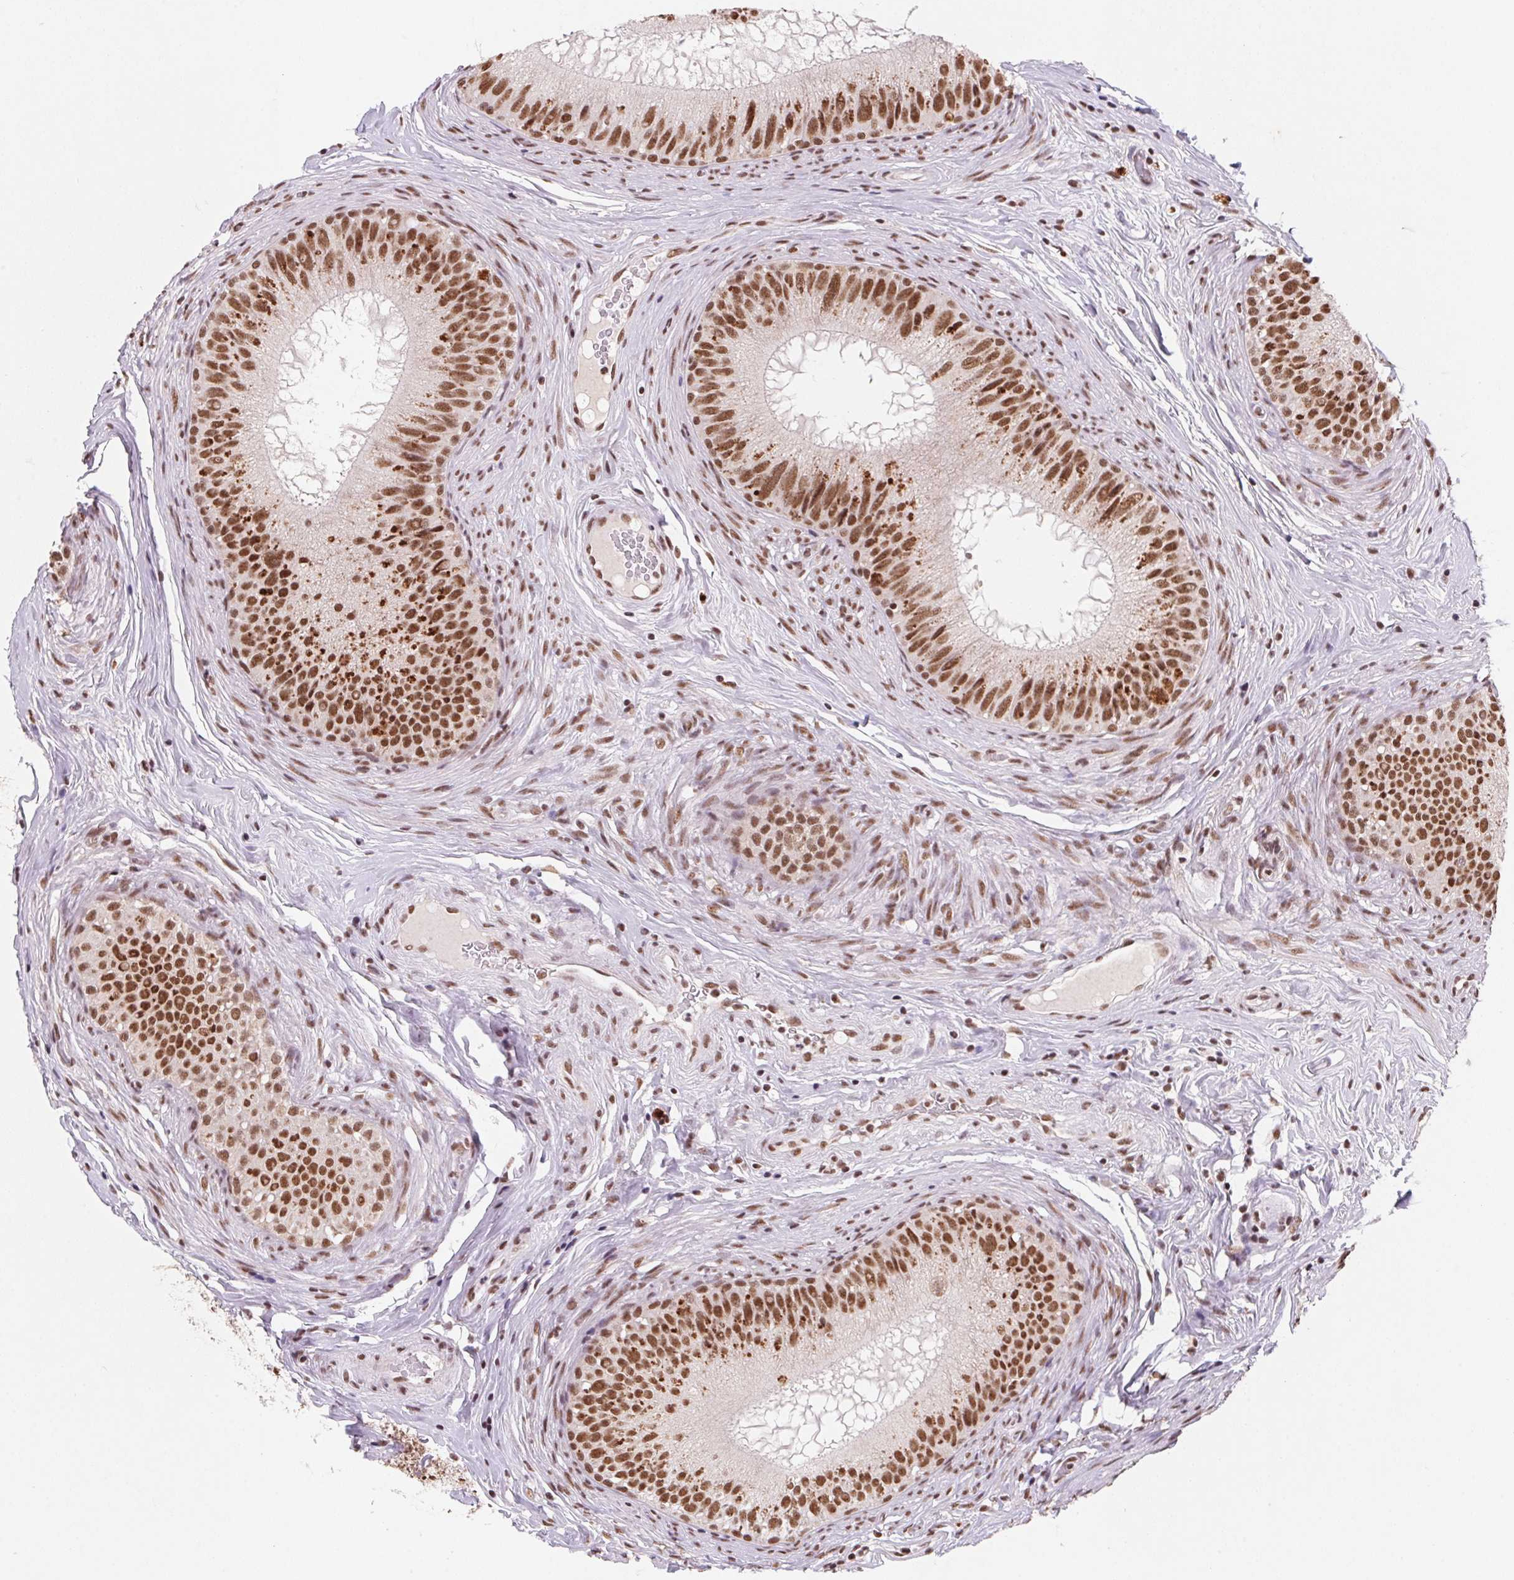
{"staining": {"intensity": "moderate", "quantity": ">75%", "location": "cytoplasmic/membranous,nuclear"}, "tissue": "epididymis", "cell_type": "Glandular cells", "image_type": "normal", "snomed": [{"axis": "morphology", "description": "Normal tissue, NOS"}, {"axis": "topography", "description": "Epididymis"}], "caption": "This is an image of IHC staining of benign epididymis, which shows moderate staining in the cytoplasmic/membranous,nuclear of glandular cells.", "gene": "SNRPG", "patient": {"sex": "male", "age": 34}}